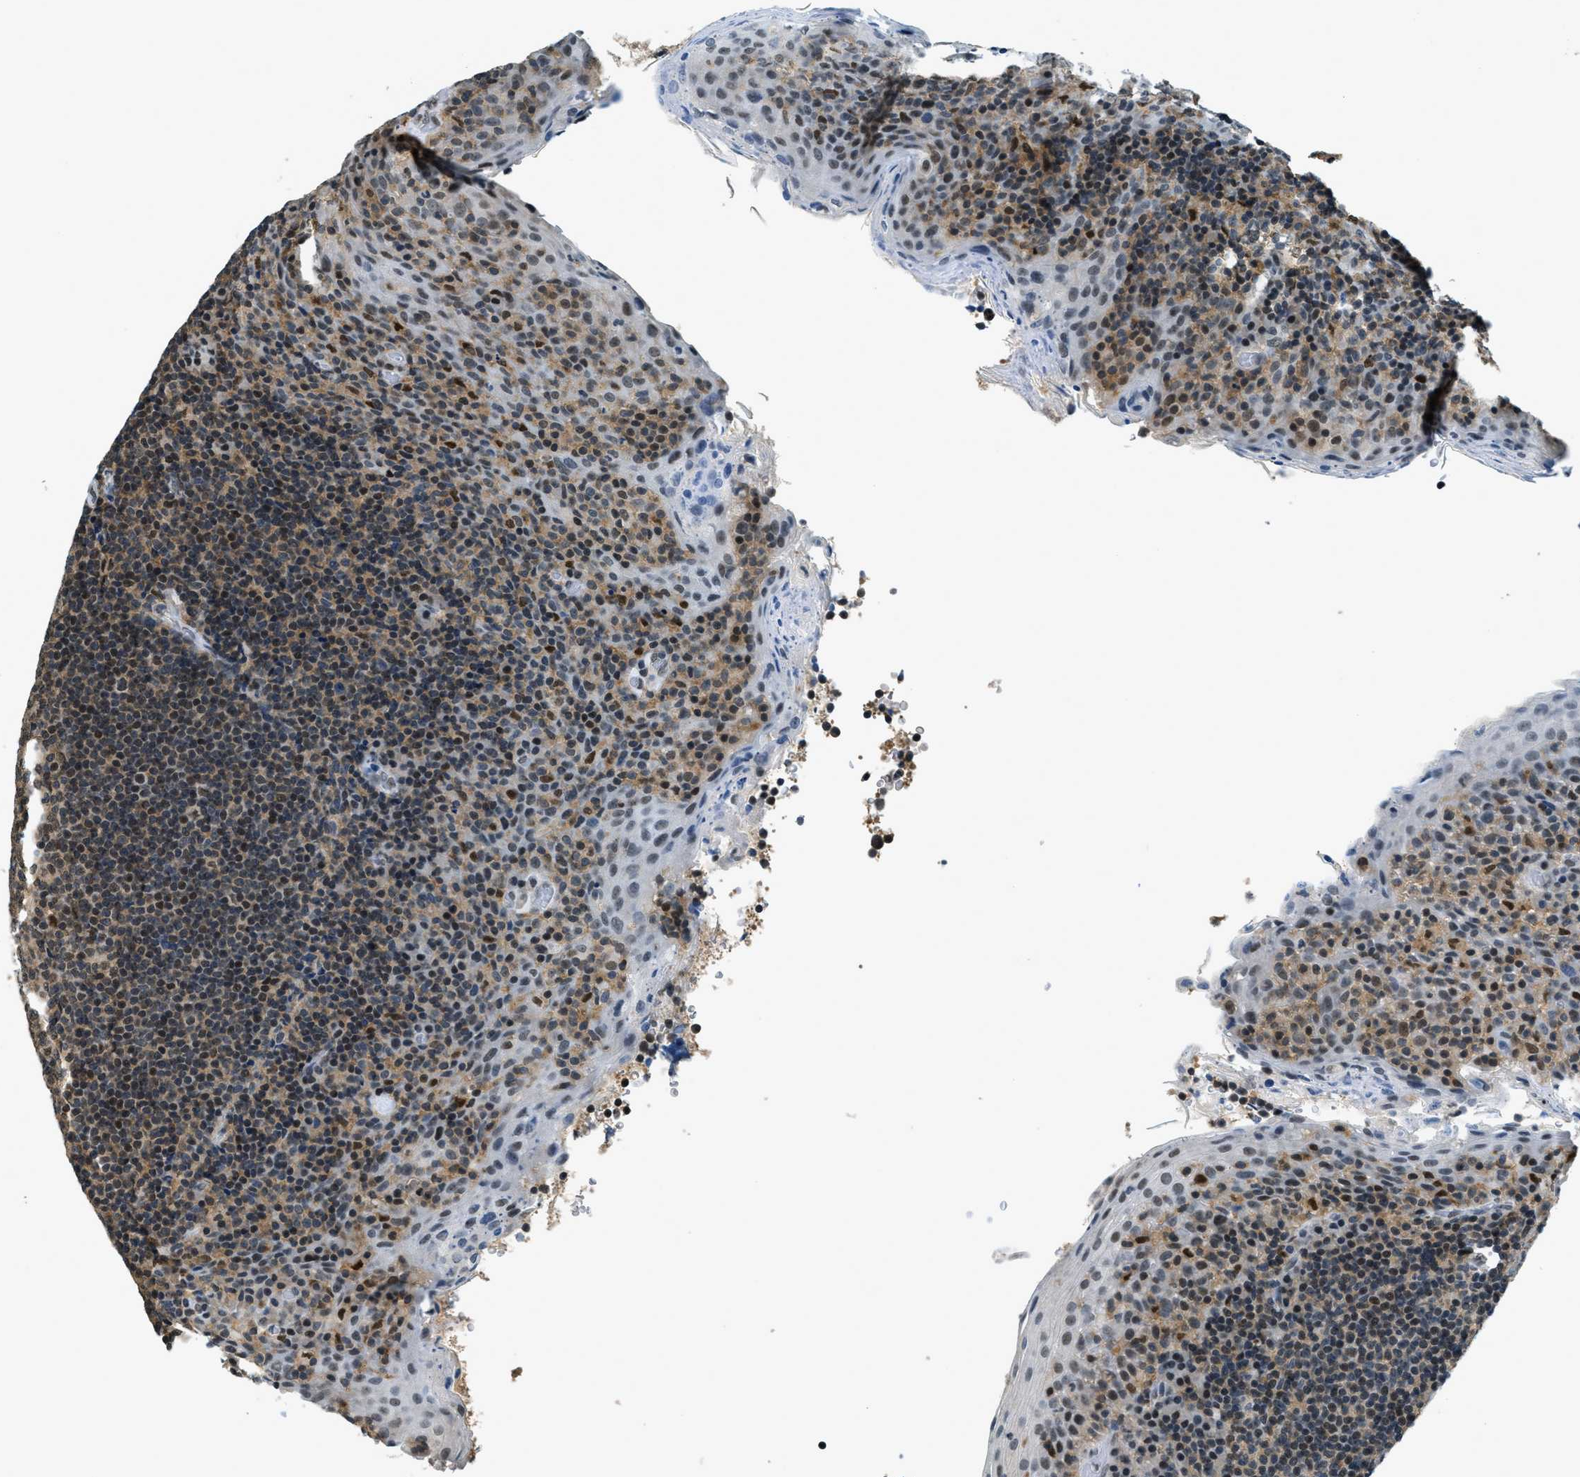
{"staining": {"intensity": "moderate", "quantity": "<25%", "location": "nuclear"}, "tissue": "tonsil", "cell_type": "Germinal center cells", "image_type": "normal", "snomed": [{"axis": "morphology", "description": "Normal tissue, NOS"}, {"axis": "topography", "description": "Tonsil"}], "caption": "There is low levels of moderate nuclear staining in germinal center cells of unremarkable tonsil, as demonstrated by immunohistochemical staining (brown color).", "gene": "OGFR", "patient": {"sex": "male", "age": 17}}